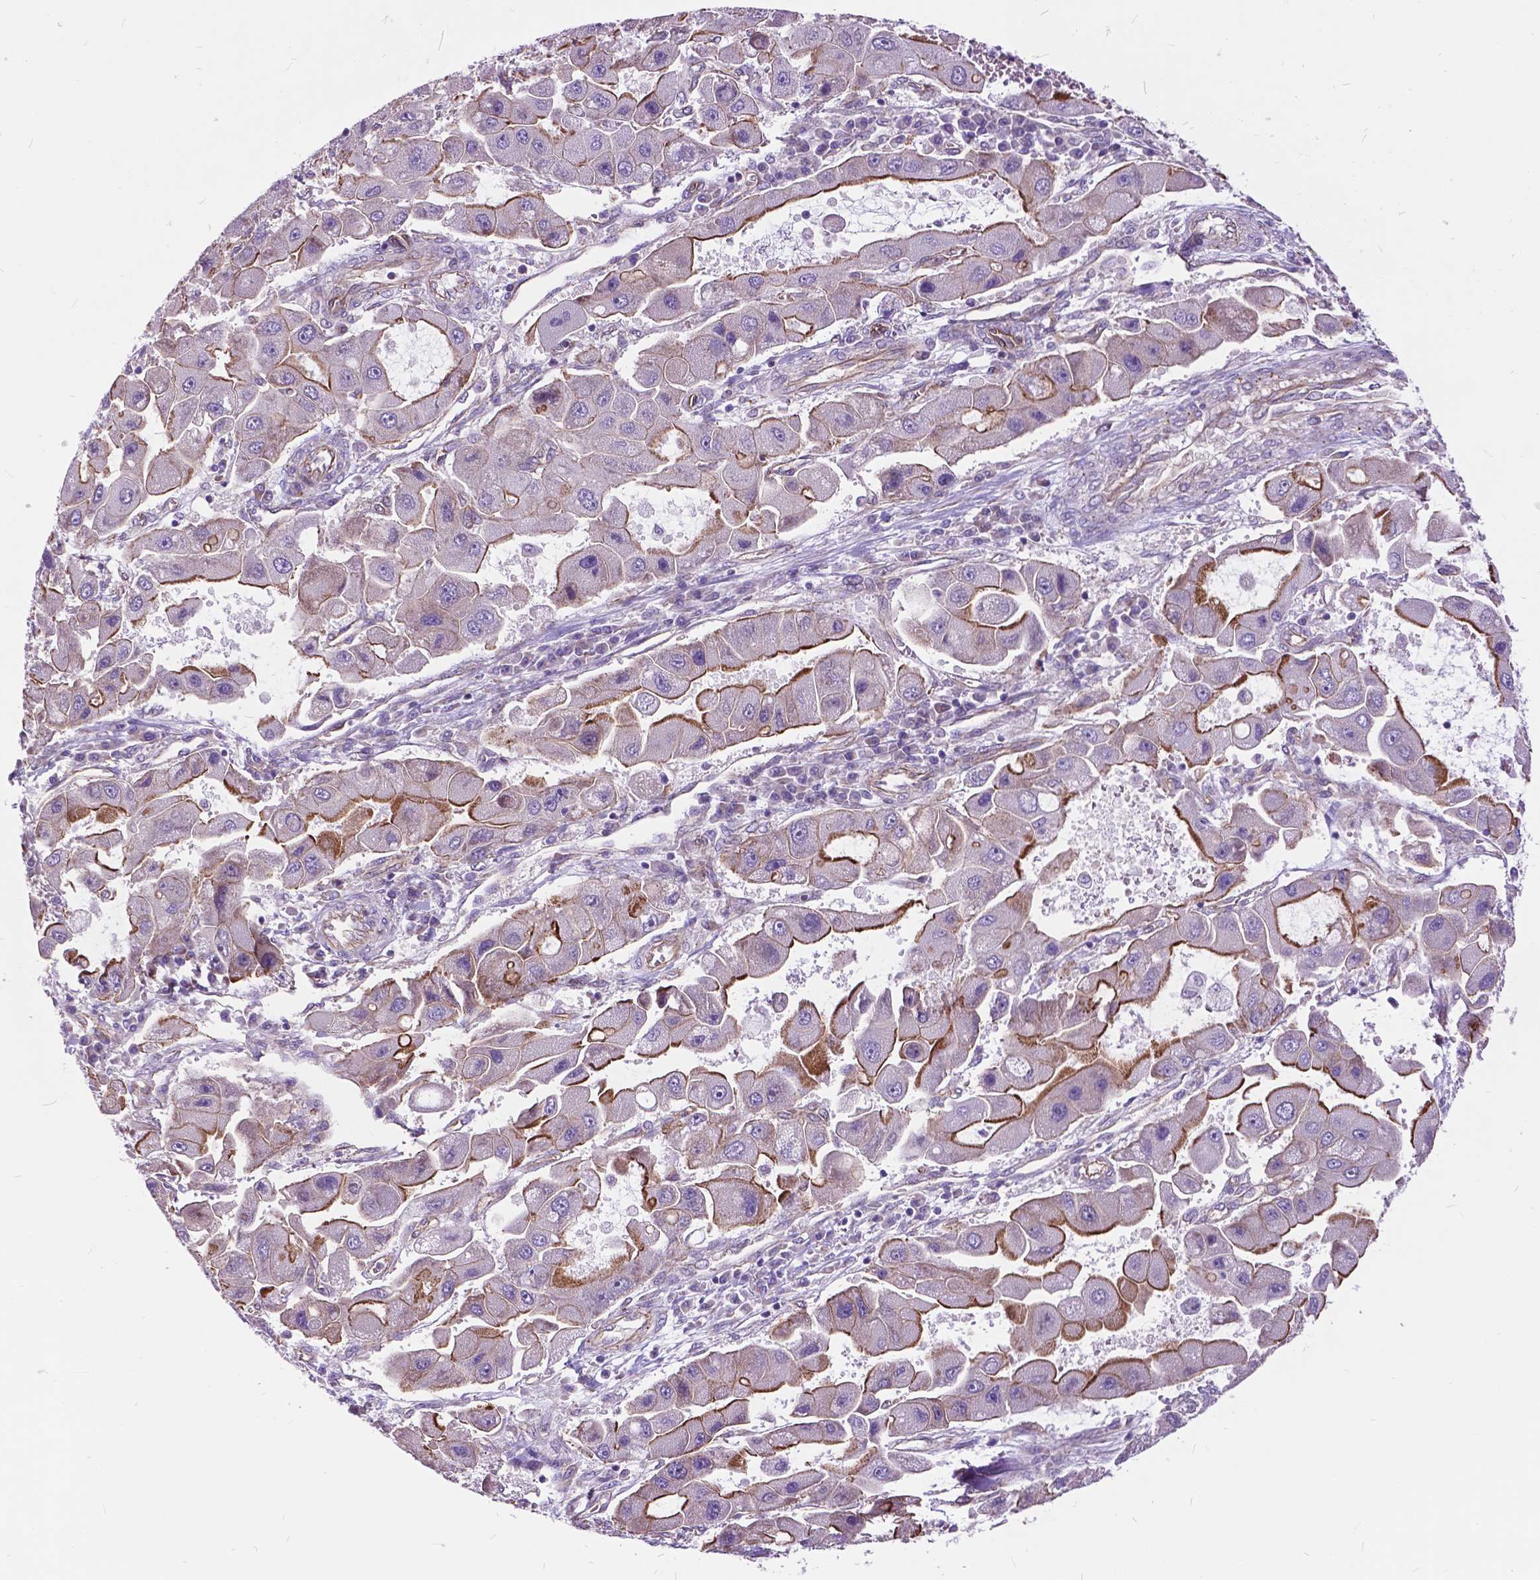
{"staining": {"intensity": "moderate", "quantity": "25%-75%", "location": "cytoplasmic/membranous"}, "tissue": "liver cancer", "cell_type": "Tumor cells", "image_type": "cancer", "snomed": [{"axis": "morphology", "description": "Carcinoma, Hepatocellular, NOS"}, {"axis": "topography", "description": "Liver"}], "caption": "Tumor cells demonstrate medium levels of moderate cytoplasmic/membranous expression in approximately 25%-75% of cells in liver hepatocellular carcinoma. Using DAB (3,3'-diaminobenzidine) (brown) and hematoxylin (blue) stains, captured at high magnification using brightfield microscopy.", "gene": "FLT4", "patient": {"sex": "male", "age": 24}}